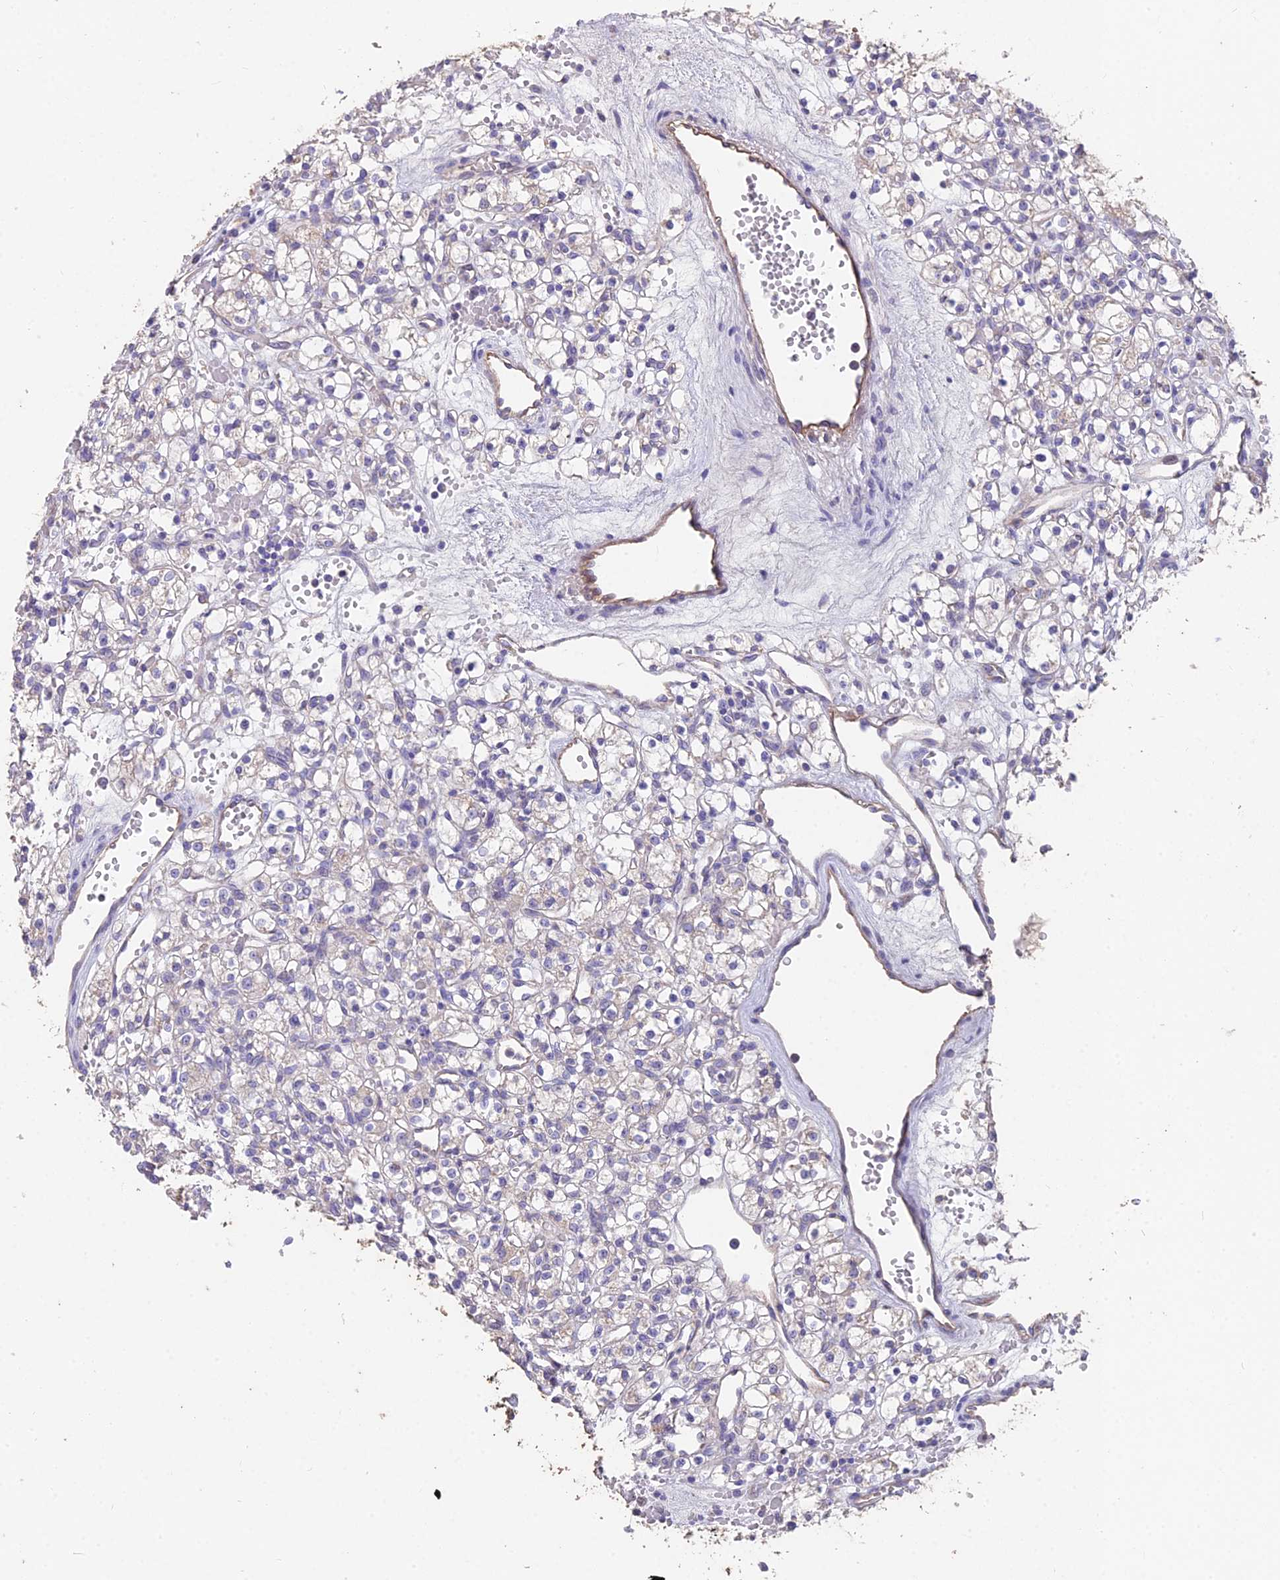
{"staining": {"intensity": "negative", "quantity": "none", "location": "none"}, "tissue": "renal cancer", "cell_type": "Tumor cells", "image_type": "cancer", "snomed": [{"axis": "morphology", "description": "Adenocarcinoma, NOS"}, {"axis": "topography", "description": "Kidney"}], "caption": "Renal cancer was stained to show a protein in brown. There is no significant staining in tumor cells.", "gene": "FAM168B", "patient": {"sex": "female", "age": 59}}